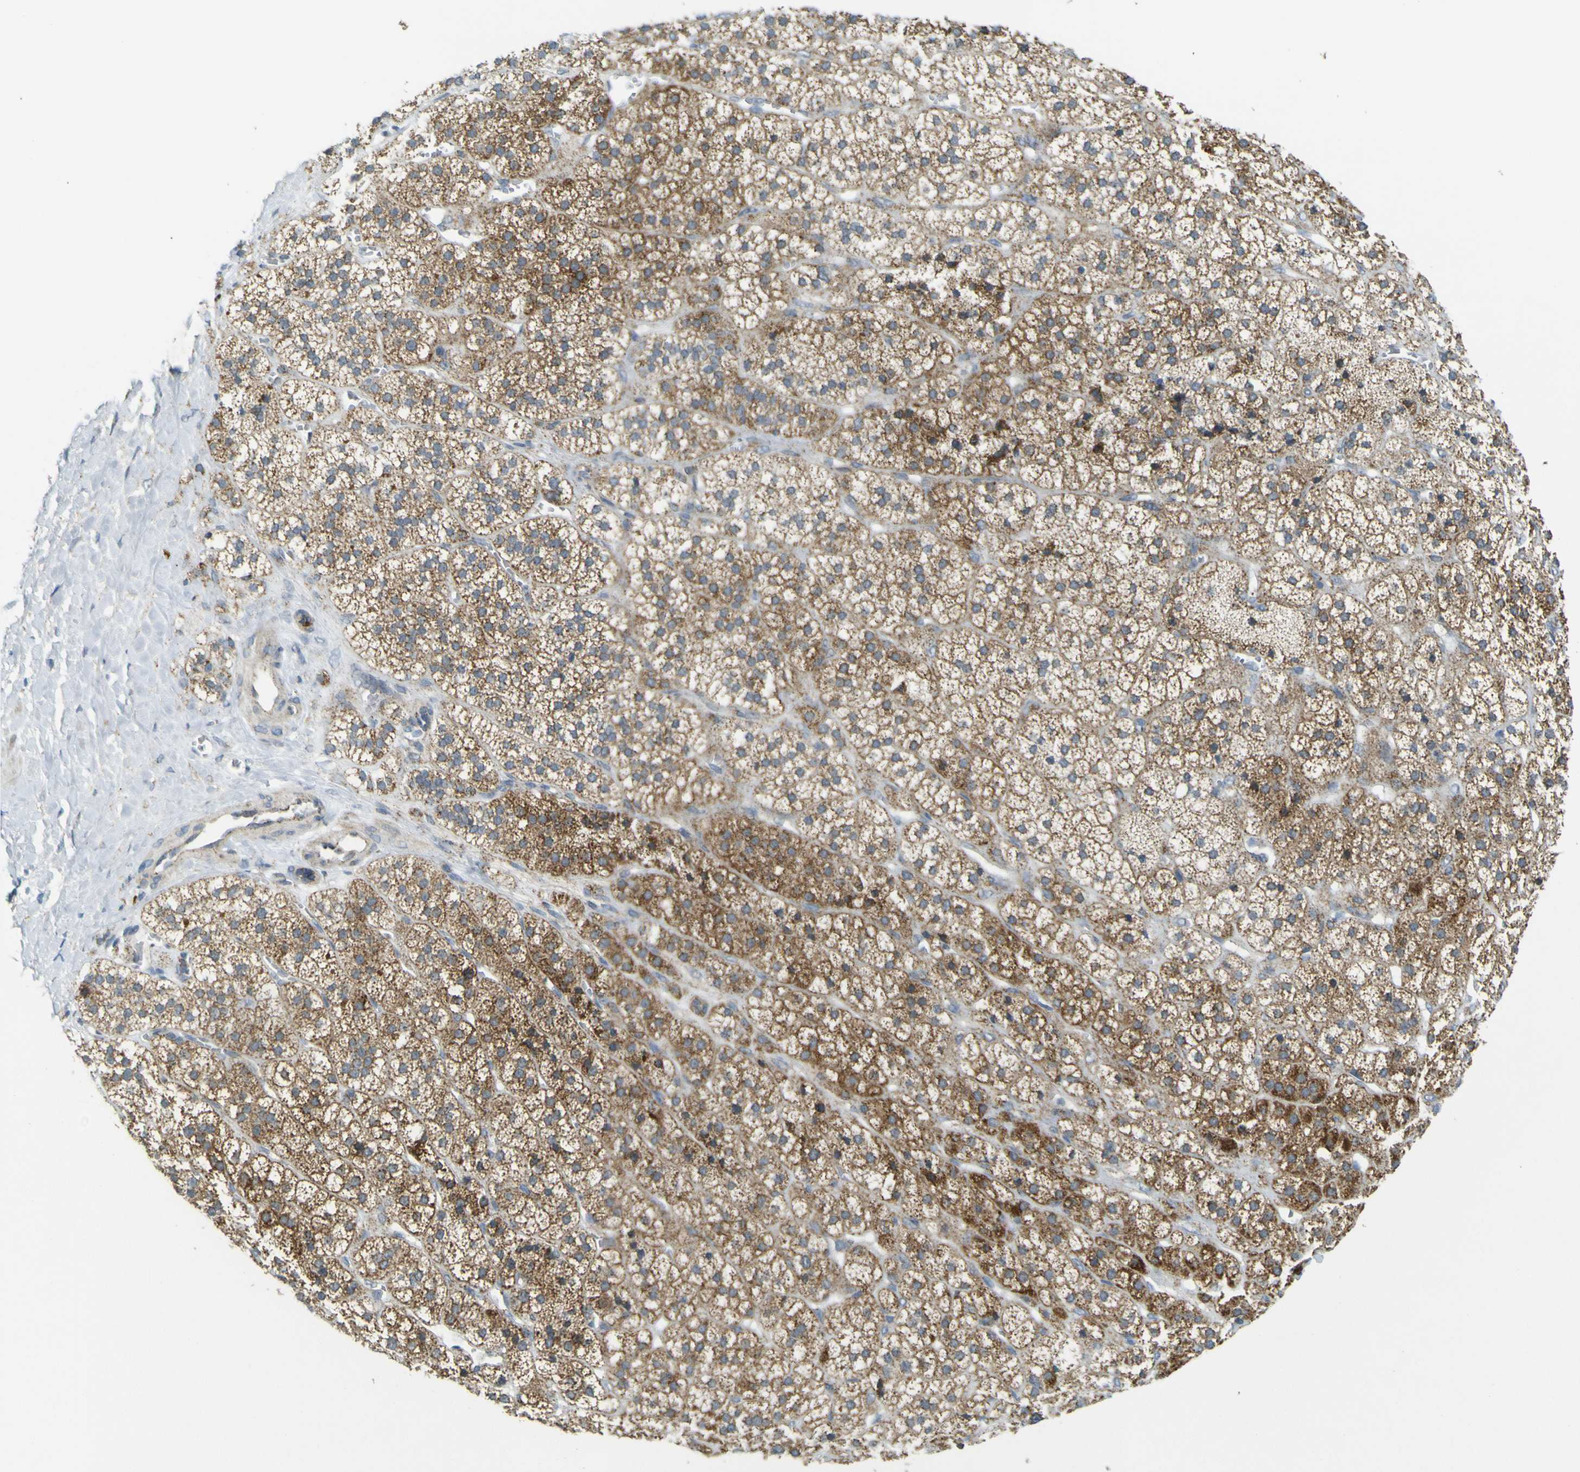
{"staining": {"intensity": "moderate", "quantity": ">75%", "location": "cytoplasmic/membranous"}, "tissue": "adrenal gland", "cell_type": "Glandular cells", "image_type": "normal", "snomed": [{"axis": "morphology", "description": "Normal tissue, NOS"}, {"axis": "topography", "description": "Adrenal gland"}], "caption": "Immunohistochemistry histopathology image of benign adrenal gland: adrenal gland stained using immunohistochemistry (IHC) demonstrates medium levels of moderate protein expression localized specifically in the cytoplasmic/membranous of glandular cells, appearing as a cytoplasmic/membranous brown color.", "gene": "ACBD5", "patient": {"sex": "male", "age": 56}}